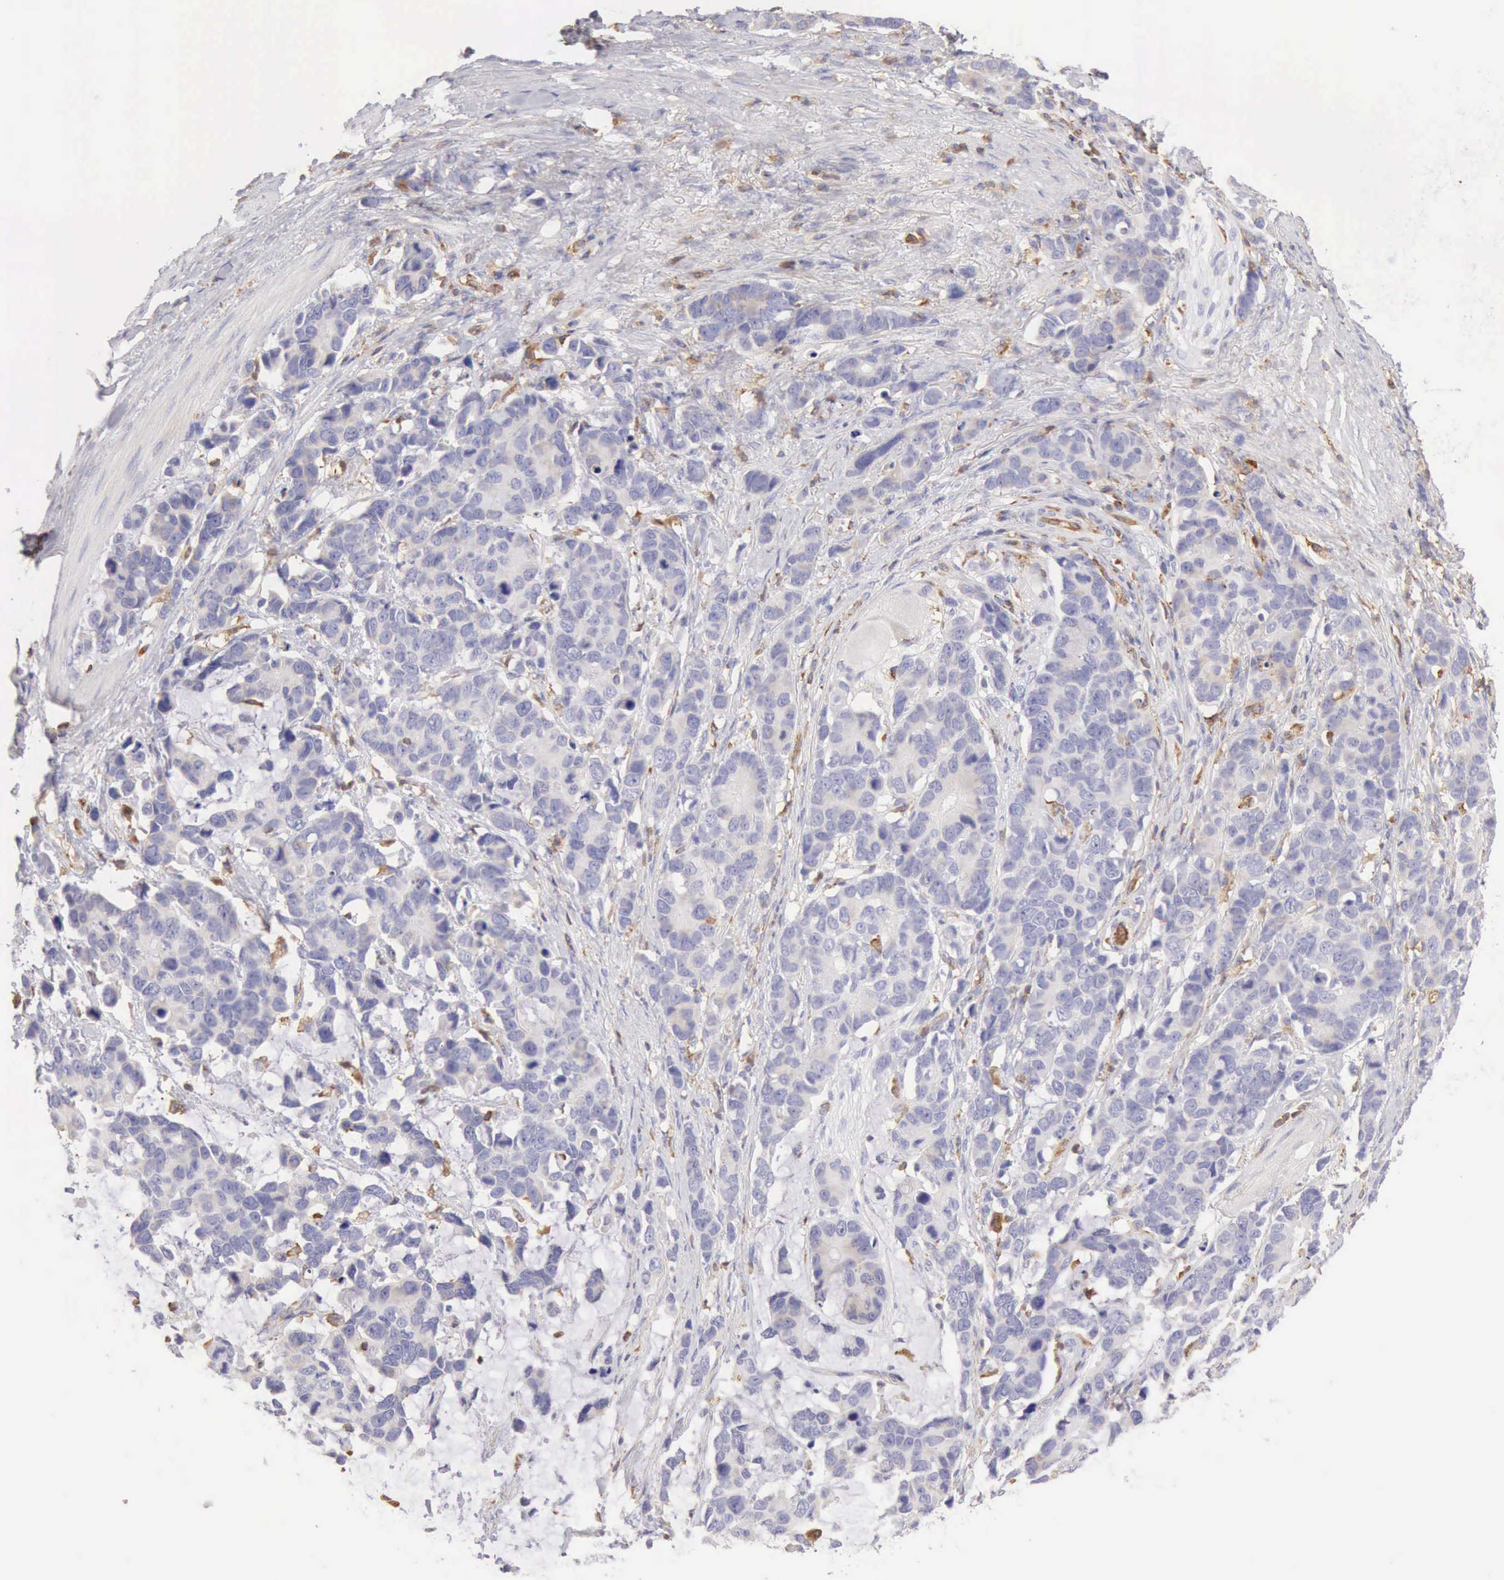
{"staining": {"intensity": "negative", "quantity": "none", "location": "none"}, "tissue": "stomach cancer", "cell_type": "Tumor cells", "image_type": "cancer", "snomed": [{"axis": "morphology", "description": "Adenocarcinoma, NOS"}, {"axis": "topography", "description": "Stomach, upper"}], "caption": "Immunohistochemical staining of stomach adenocarcinoma exhibits no significant staining in tumor cells.", "gene": "ARHGAP4", "patient": {"sex": "male", "age": 71}}